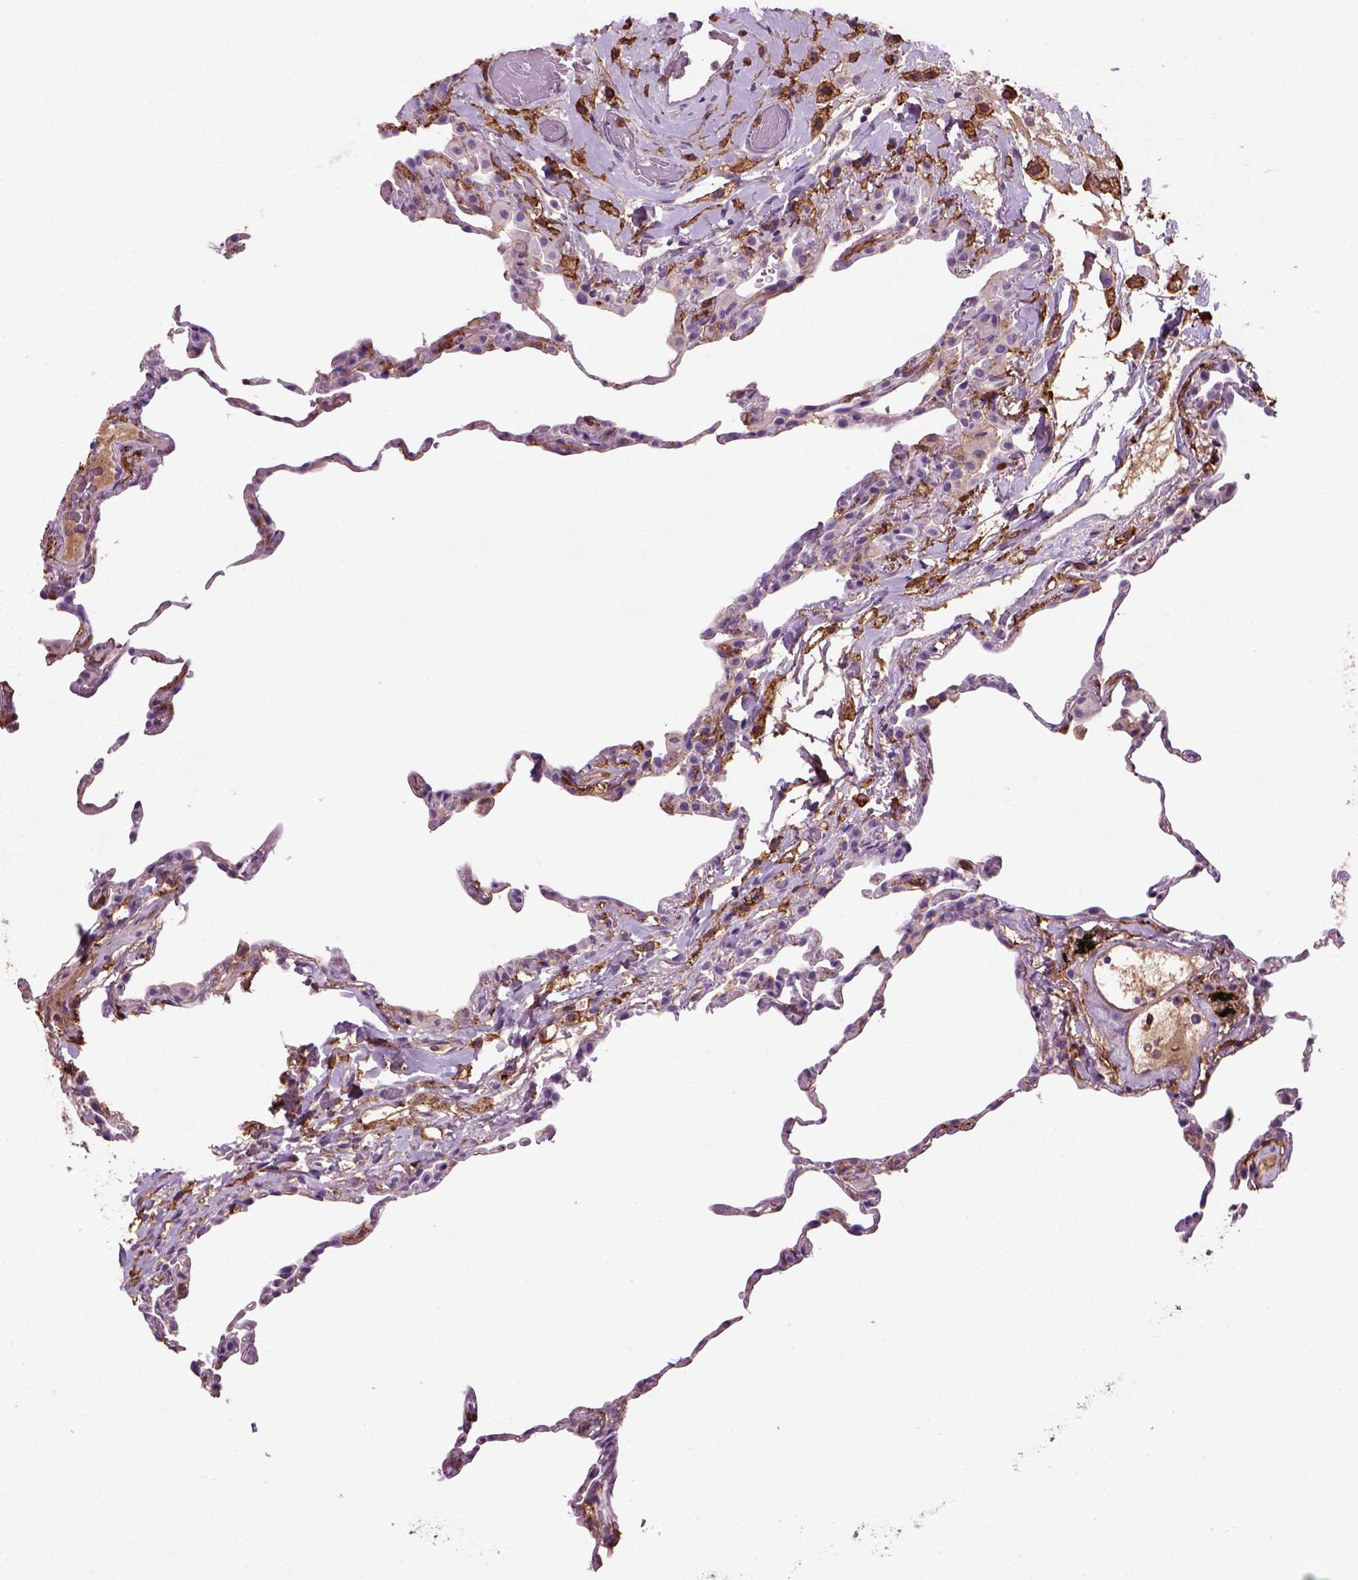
{"staining": {"intensity": "negative", "quantity": "none", "location": "none"}, "tissue": "lung", "cell_type": "Alveolar cells", "image_type": "normal", "snomed": [{"axis": "morphology", "description": "Normal tissue, NOS"}, {"axis": "topography", "description": "Lung"}], "caption": "Lung was stained to show a protein in brown. There is no significant positivity in alveolar cells. (DAB immunohistochemistry visualized using brightfield microscopy, high magnification).", "gene": "CD14", "patient": {"sex": "female", "age": 57}}